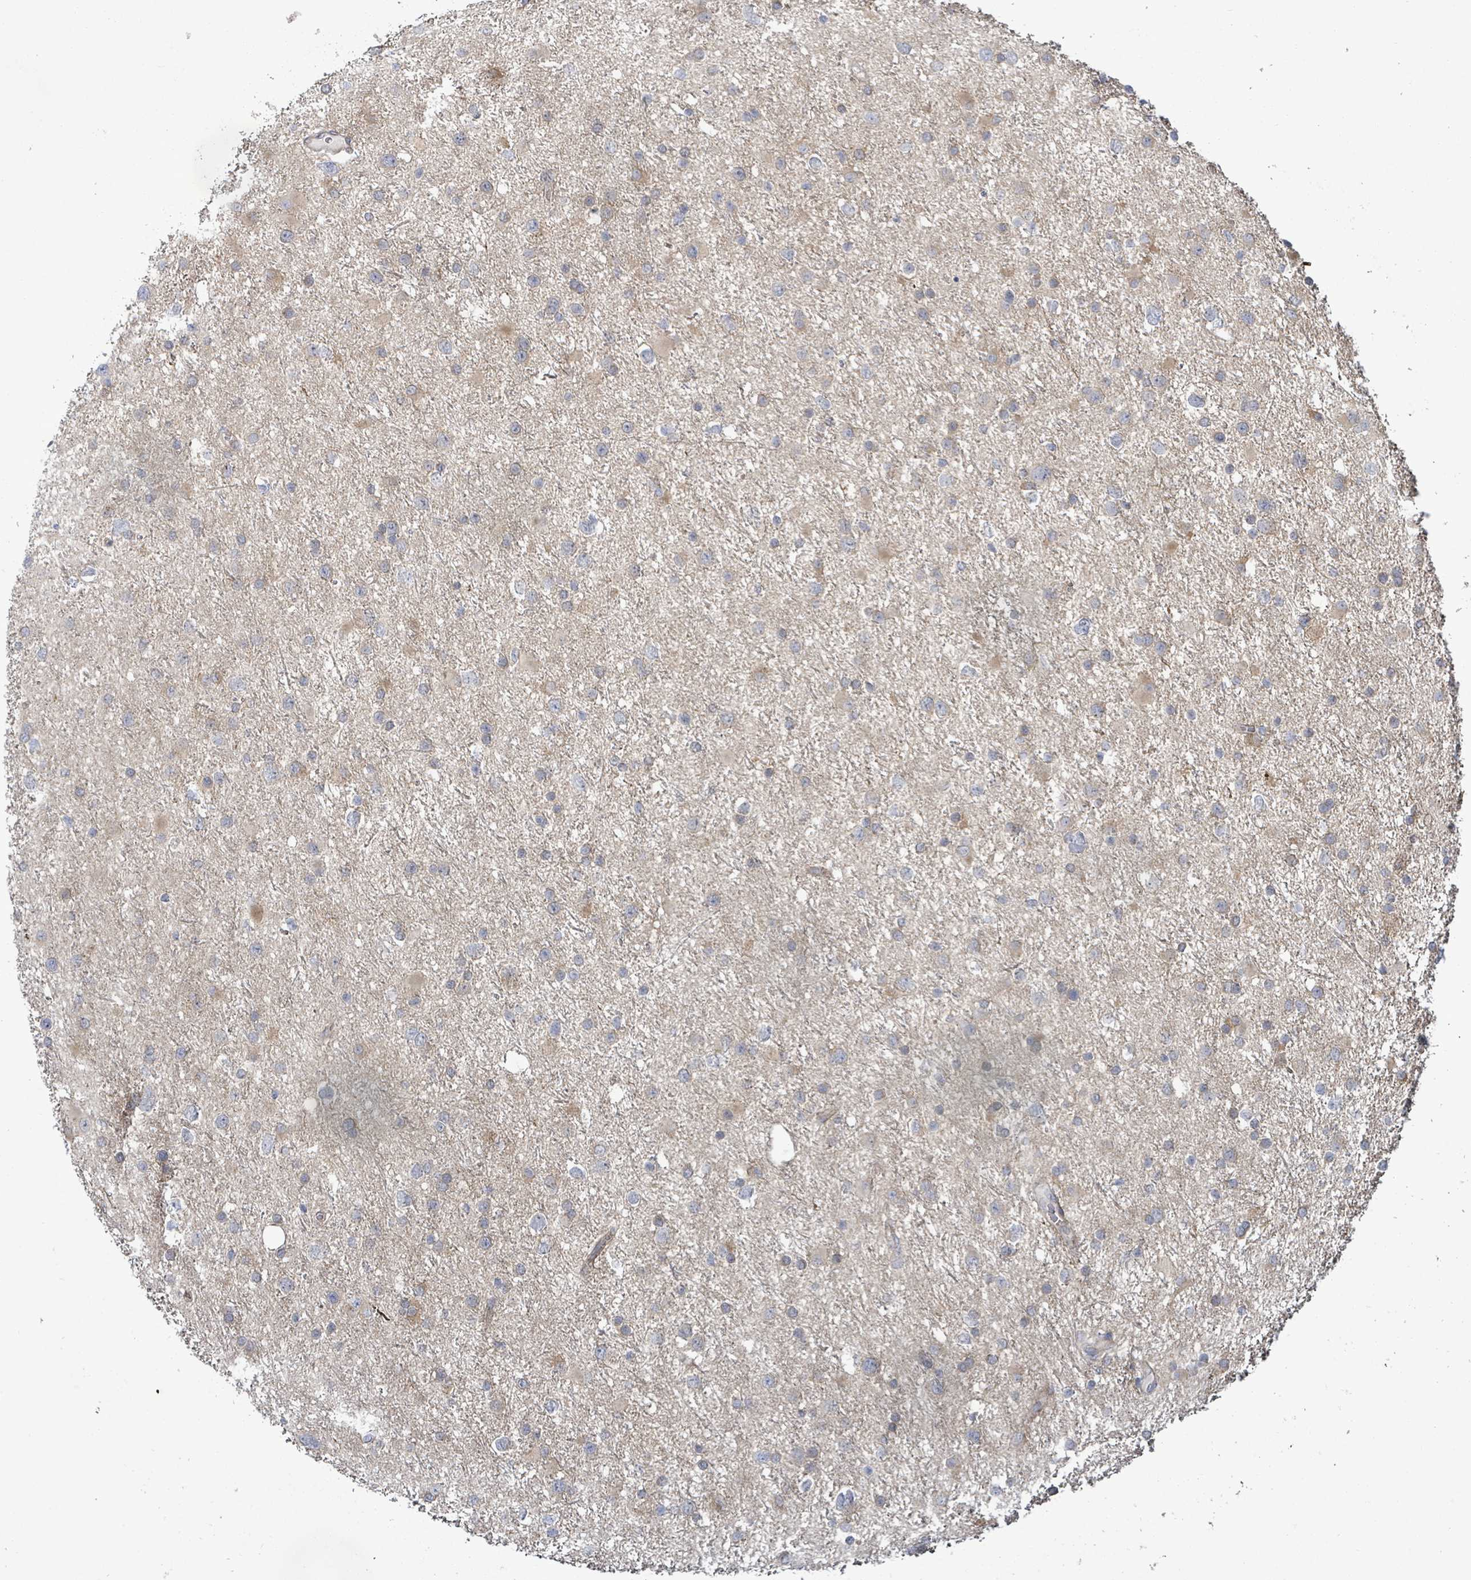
{"staining": {"intensity": "moderate", "quantity": "<25%", "location": "cytoplasmic/membranous"}, "tissue": "glioma", "cell_type": "Tumor cells", "image_type": "cancer", "snomed": [{"axis": "morphology", "description": "Glioma, malignant, Low grade"}, {"axis": "topography", "description": "Brain"}], "caption": "A brown stain shows moderate cytoplasmic/membranous expression of a protein in glioma tumor cells.", "gene": "KBTBD11", "patient": {"sex": "female", "age": 32}}